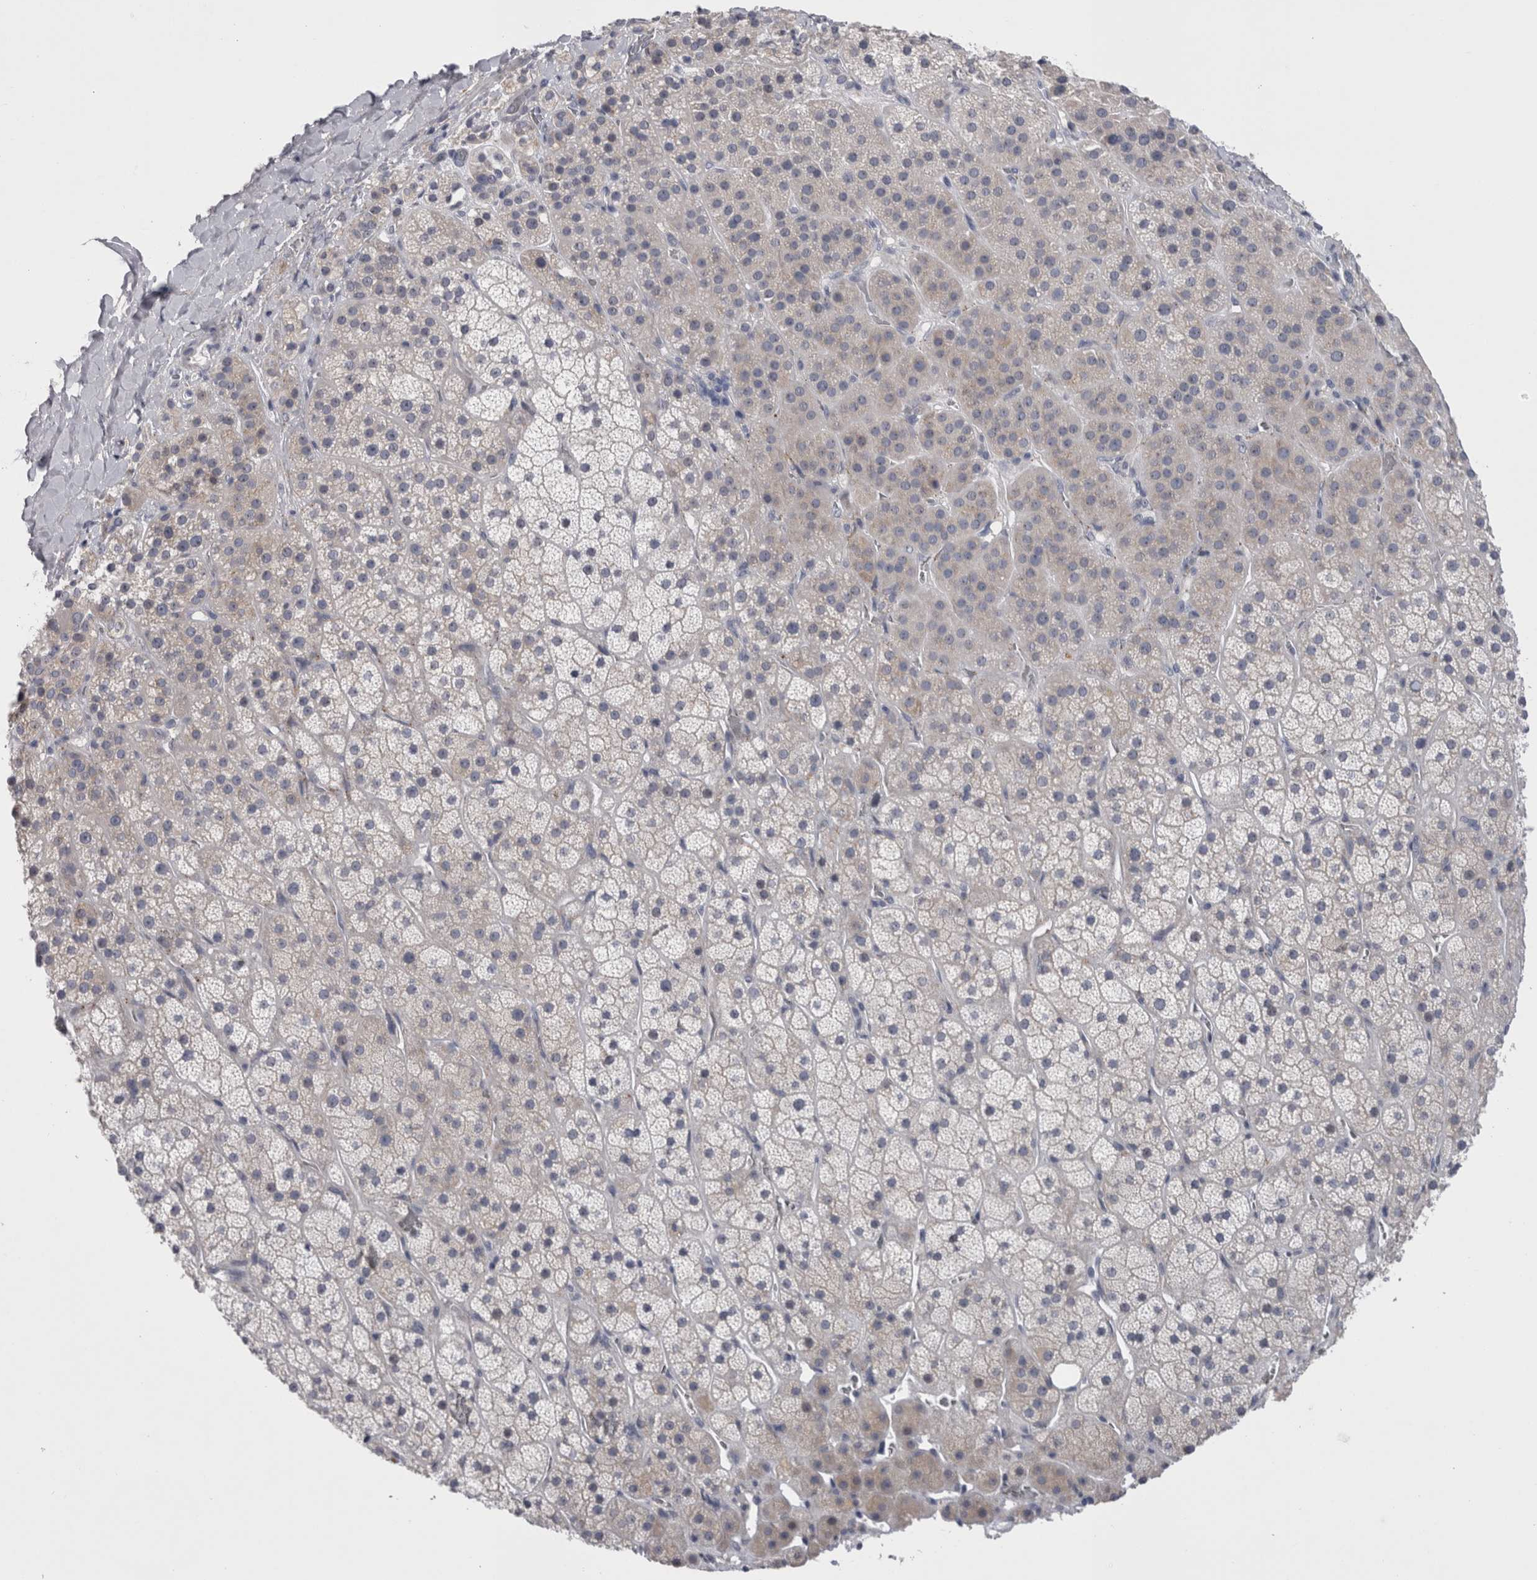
{"staining": {"intensity": "negative", "quantity": "none", "location": "none"}, "tissue": "adrenal gland", "cell_type": "Glandular cells", "image_type": "normal", "snomed": [{"axis": "morphology", "description": "Normal tissue, NOS"}, {"axis": "topography", "description": "Adrenal gland"}], "caption": "IHC photomicrograph of benign adrenal gland stained for a protein (brown), which reveals no expression in glandular cells.", "gene": "PWP2", "patient": {"sex": "male", "age": 57}}